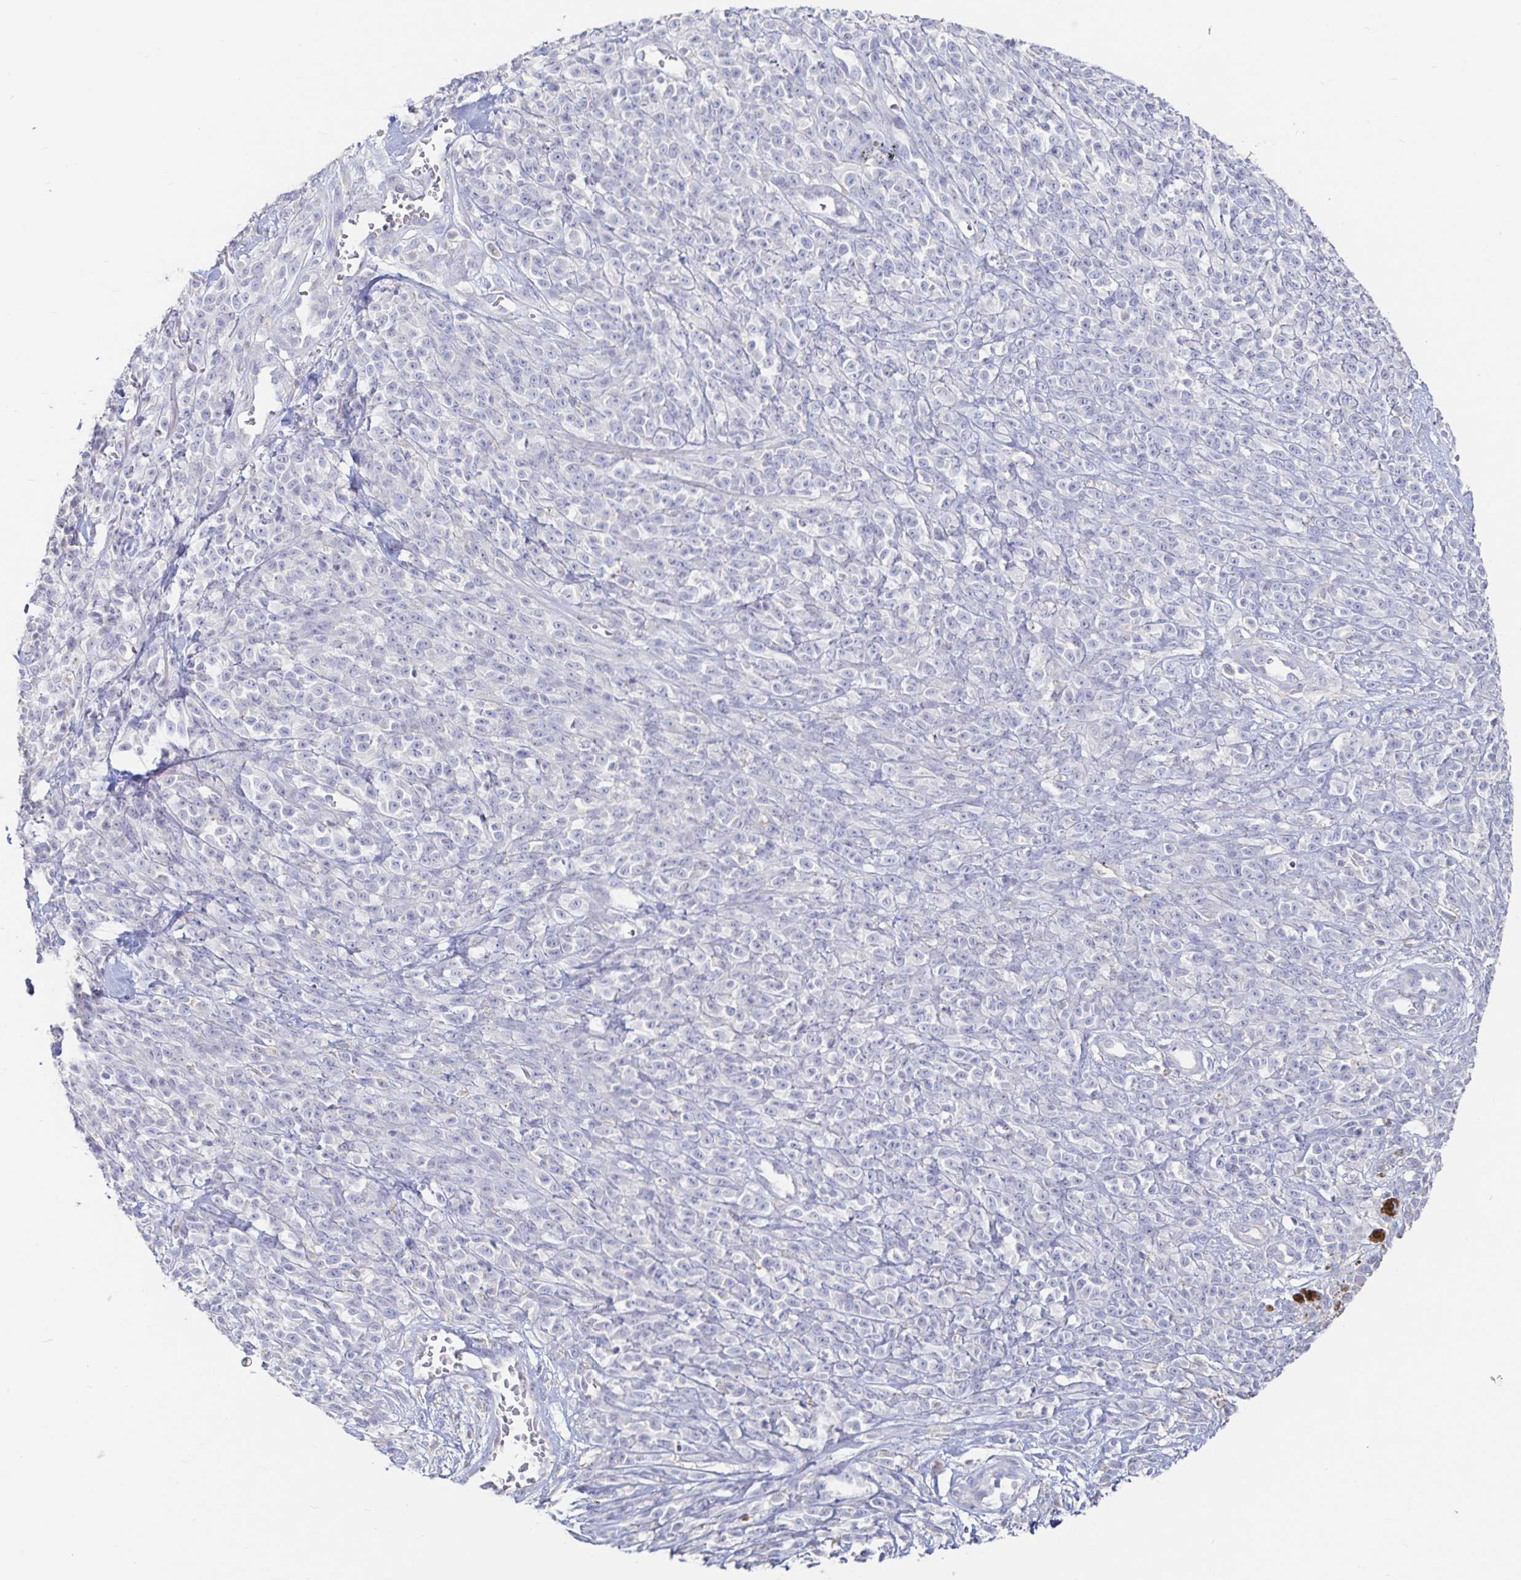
{"staining": {"intensity": "negative", "quantity": "none", "location": "none"}, "tissue": "melanoma", "cell_type": "Tumor cells", "image_type": "cancer", "snomed": [{"axis": "morphology", "description": "Malignant melanoma, NOS"}, {"axis": "topography", "description": "Skin"}, {"axis": "topography", "description": "Skin of trunk"}], "caption": "Protein analysis of malignant melanoma reveals no significant expression in tumor cells.", "gene": "SPPL3", "patient": {"sex": "male", "age": 74}}